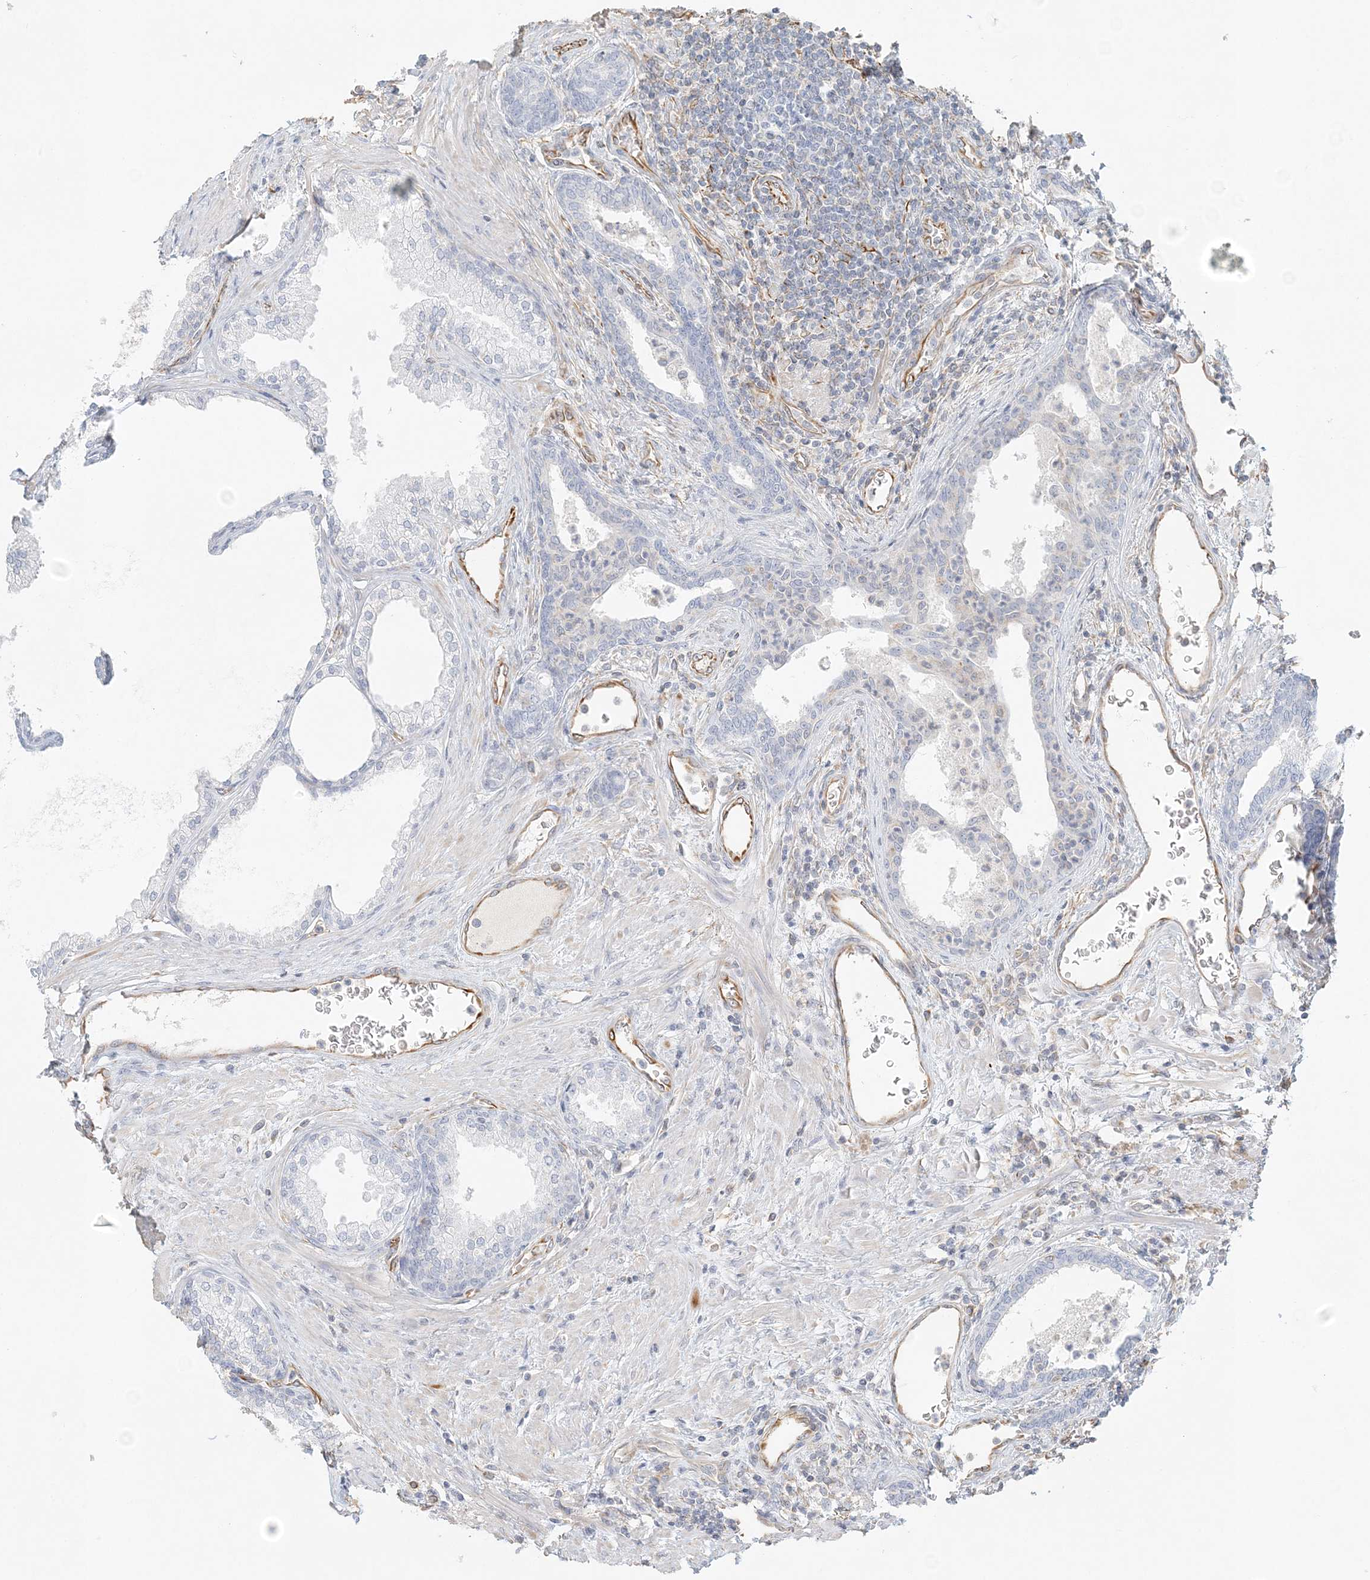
{"staining": {"intensity": "negative", "quantity": "none", "location": "none"}, "tissue": "prostate", "cell_type": "Glandular cells", "image_type": "normal", "snomed": [{"axis": "morphology", "description": "Normal tissue, NOS"}, {"axis": "topography", "description": "Prostate"}], "caption": "Photomicrograph shows no protein staining in glandular cells of benign prostate. Brightfield microscopy of immunohistochemistry stained with DAB (3,3'-diaminobenzidine) (brown) and hematoxylin (blue), captured at high magnification.", "gene": "DMRTB1", "patient": {"sex": "male", "age": 76}}